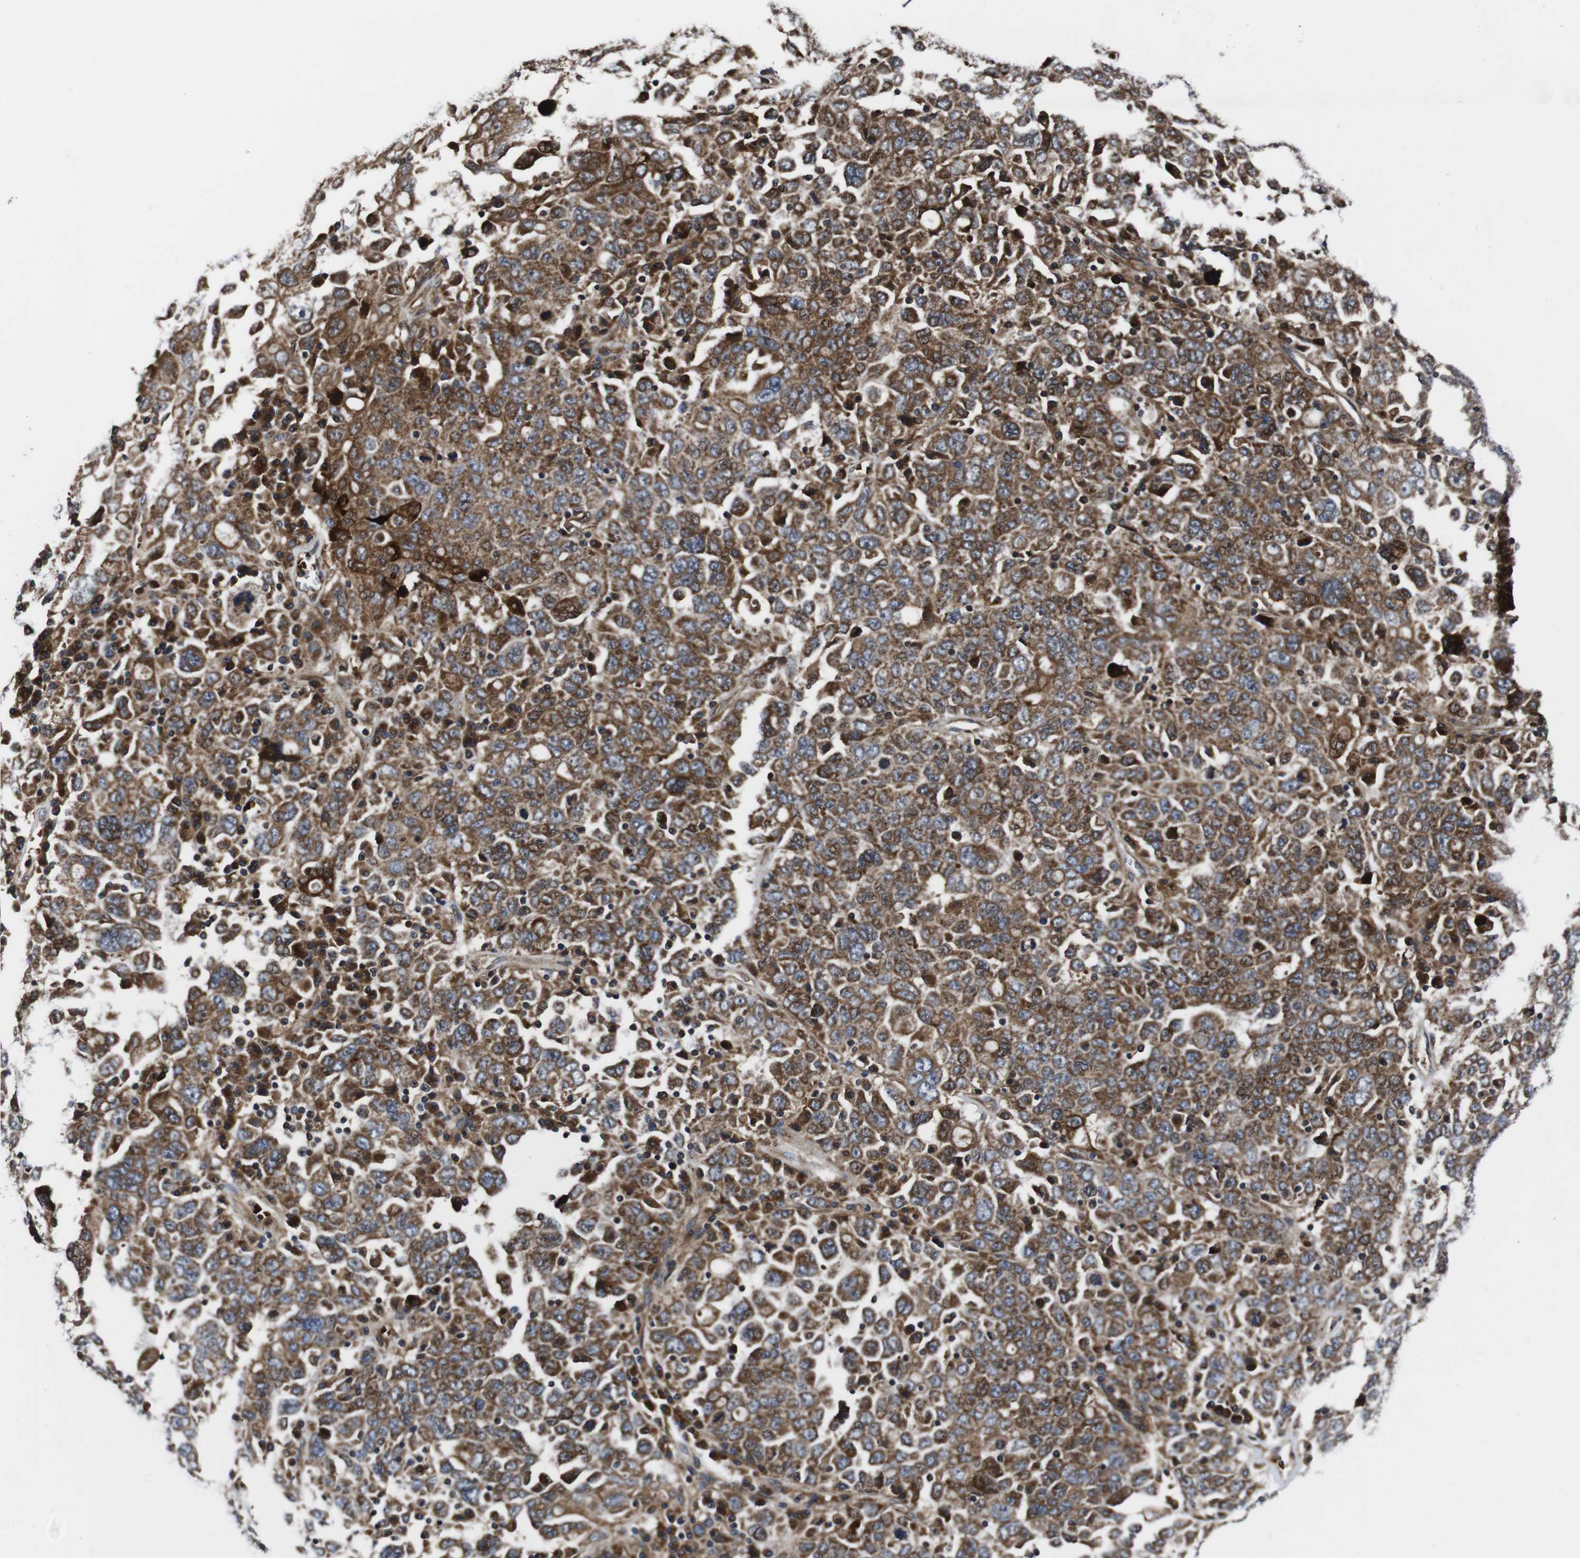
{"staining": {"intensity": "moderate", "quantity": ">75%", "location": "cytoplasmic/membranous"}, "tissue": "ovarian cancer", "cell_type": "Tumor cells", "image_type": "cancer", "snomed": [{"axis": "morphology", "description": "Carcinoma, endometroid"}, {"axis": "topography", "description": "Ovary"}], "caption": "There is medium levels of moderate cytoplasmic/membranous positivity in tumor cells of ovarian cancer, as demonstrated by immunohistochemical staining (brown color).", "gene": "SMYD3", "patient": {"sex": "female", "age": 62}}